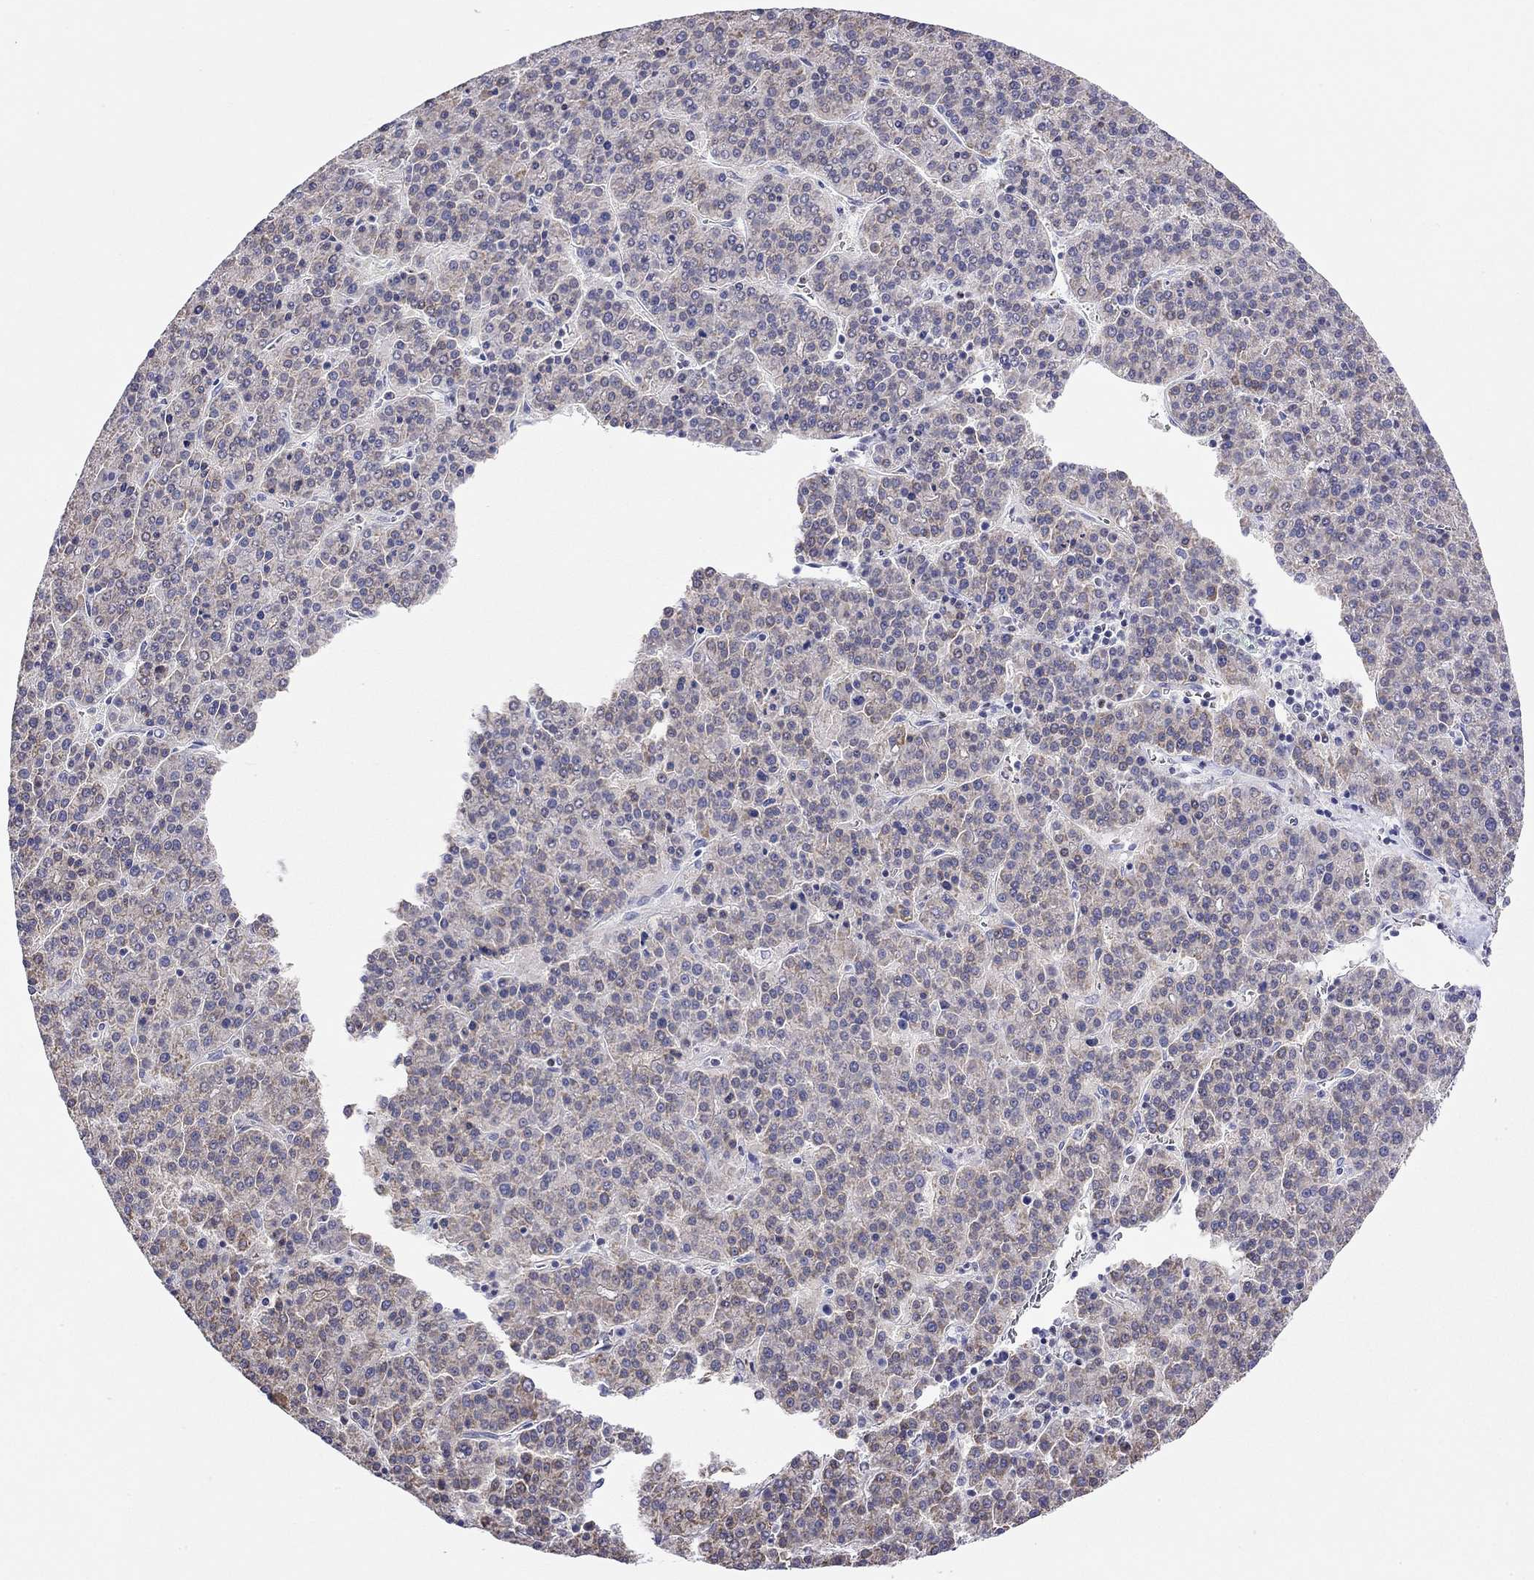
{"staining": {"intensity": "weak", "quantity": "<25%", "location": "cytoplasmic/membranous"}, "tissue": "liver cancer", "cell_type": "Tumor cells", "image_type": "cancer", "snomed": [{"axis": "morphology", "description": "Carcinoma, Hepatocellular, NOS"}, {"axis": "topography", "description": "Liver"}], "caption": "Hepatocellular carcinoma (liver) stained for a protein using IHC shows no expression tumor cells.", "gene": "SLC46A2", "patient": {"sex": "female", "age": 58}}